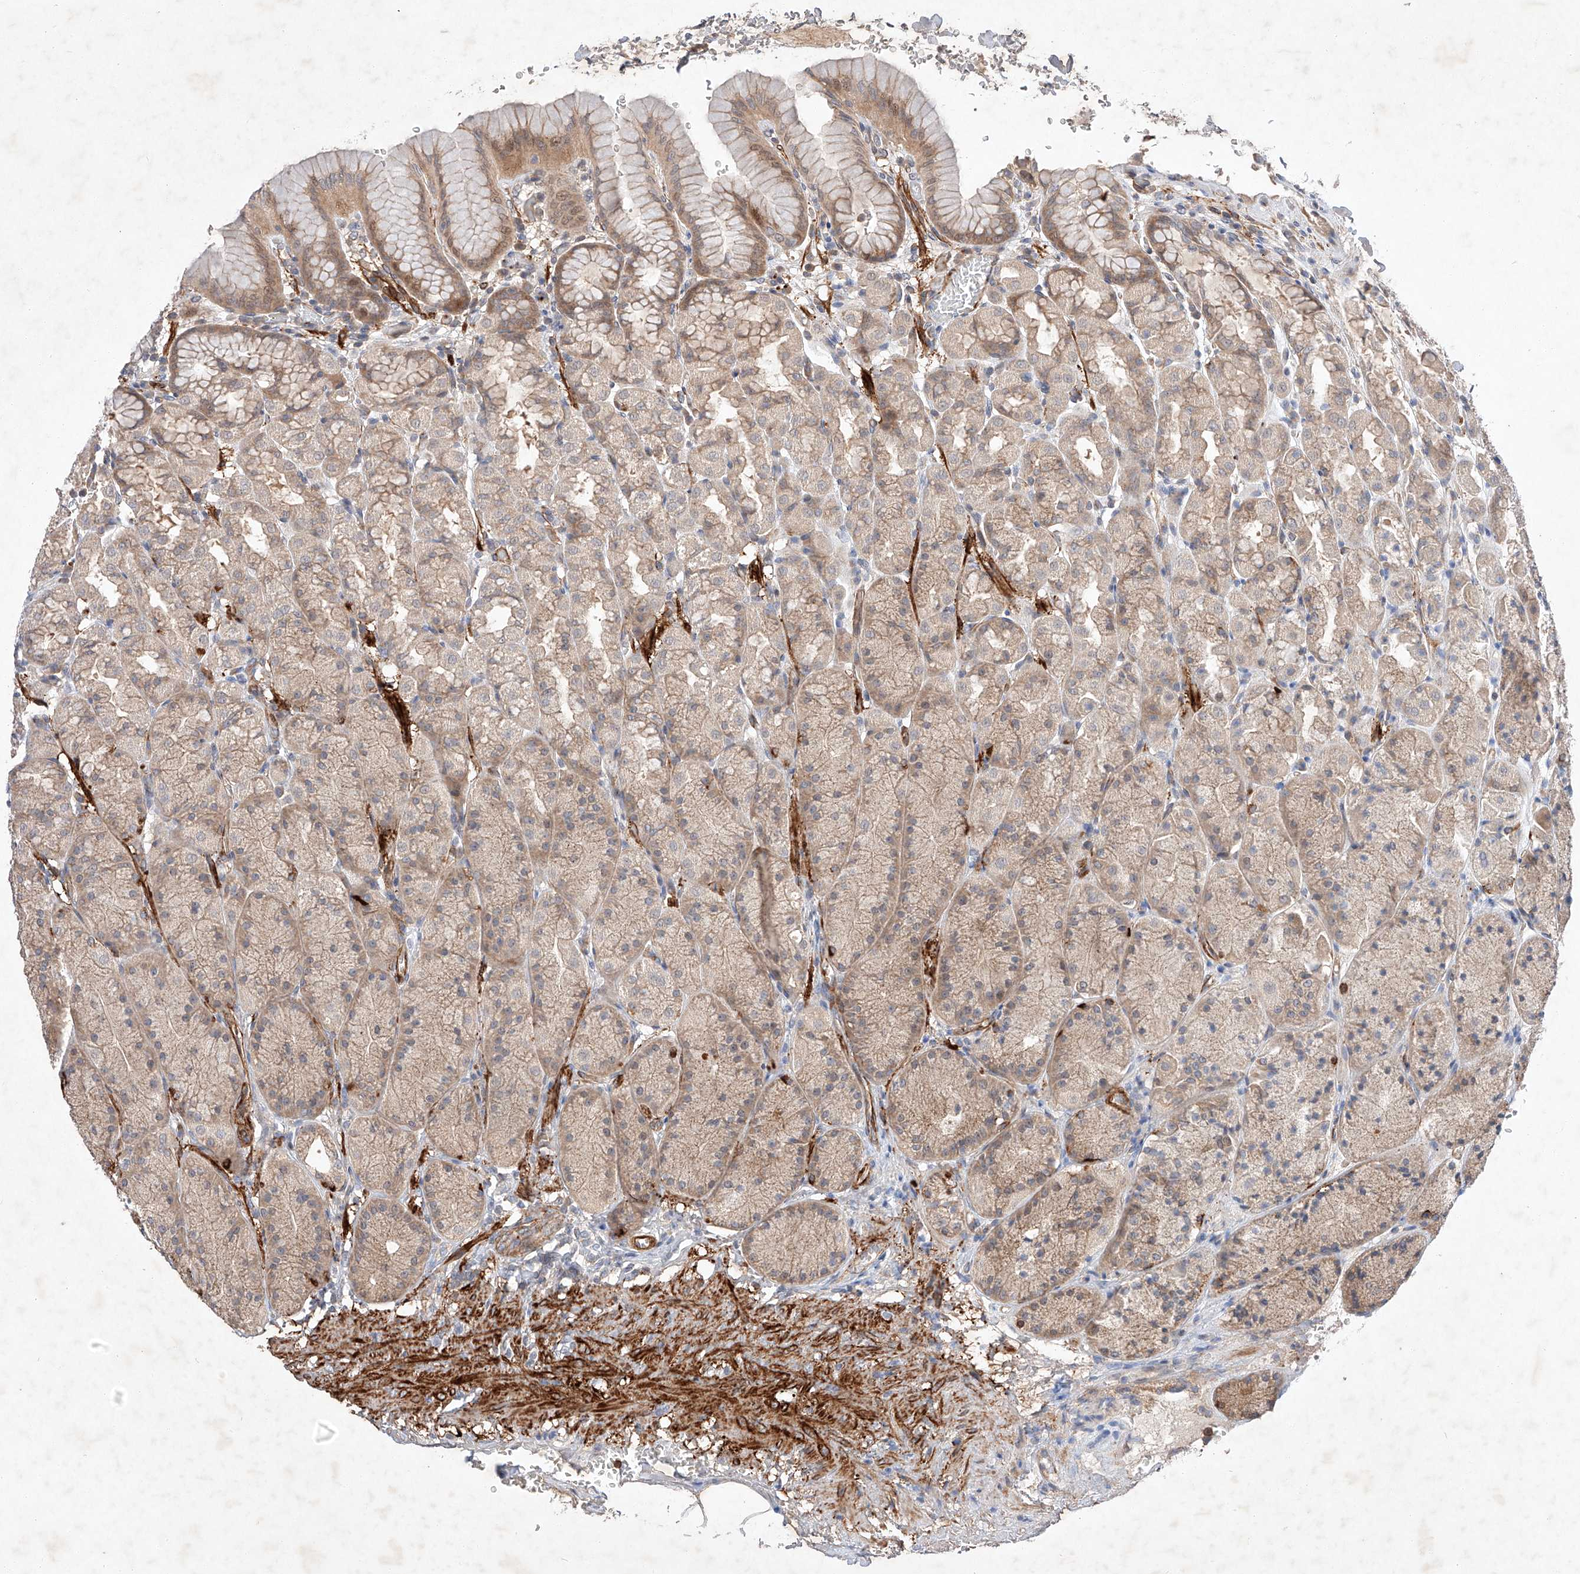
{"staining": {"intensity": "weak", "quantity": "25%-75%", "location": "cytoplasmic/membranous"}, "tissue": "stomach", "cell_type": "Glandular cells", "image_type": "normal", "snomed": [{"axis": "morphology", "description": "Normal tissue, NOS"}, {"axis": "topography", "description": "Stomach"}], "caption": "This photomicrograph displays immunohistochemistry staining of benign stomach, with low weak cytoplasmic/membranous positivity in about 25%-75% of glandular cells.", "gene": "ARHGAP33", "patient": {"sex": "male", "age": 42}}